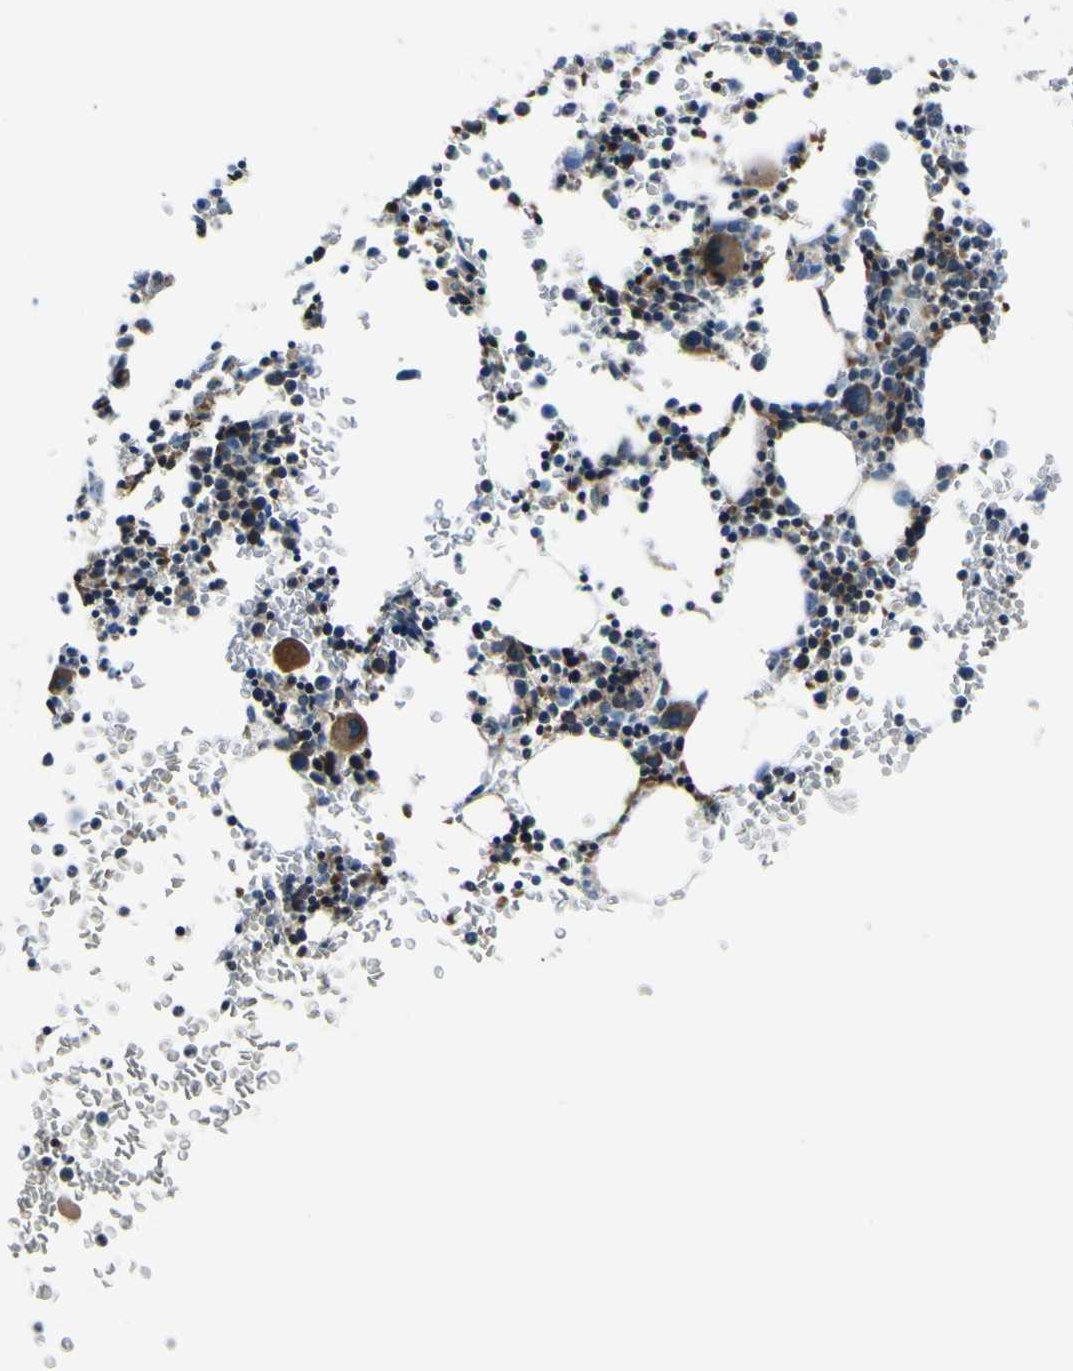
{"staining": {"intensity": "moderate", "quantity": "25%-75%", "location": "cytoplasmic/membranous"}, "tissue": "bone marrow", "cell_type": "Hematopoietic cells", "image_type": "normal", "snomed": [{"axis": "morphology", "description": "Normal tissue, NOS"}, {"axis": "morphology", "description": "Inflammation, NOS"}, {"axis": "topography", "description": "Bone marrow"}], "caption": "DAB (3,3'-diaminobenzidine) immunohistochemical staining of unremarkable human bone marrow demonstrates moderate cytoplasmic/membranous protein staining in approximately 25%-75% of hematopoietic cells. Immunohistochemistry (ihc) stains the protein of interest in brown and the nuclei are stained blue.", "gene": "STIM1", "patient": {"sex": "female", "age": 61}}